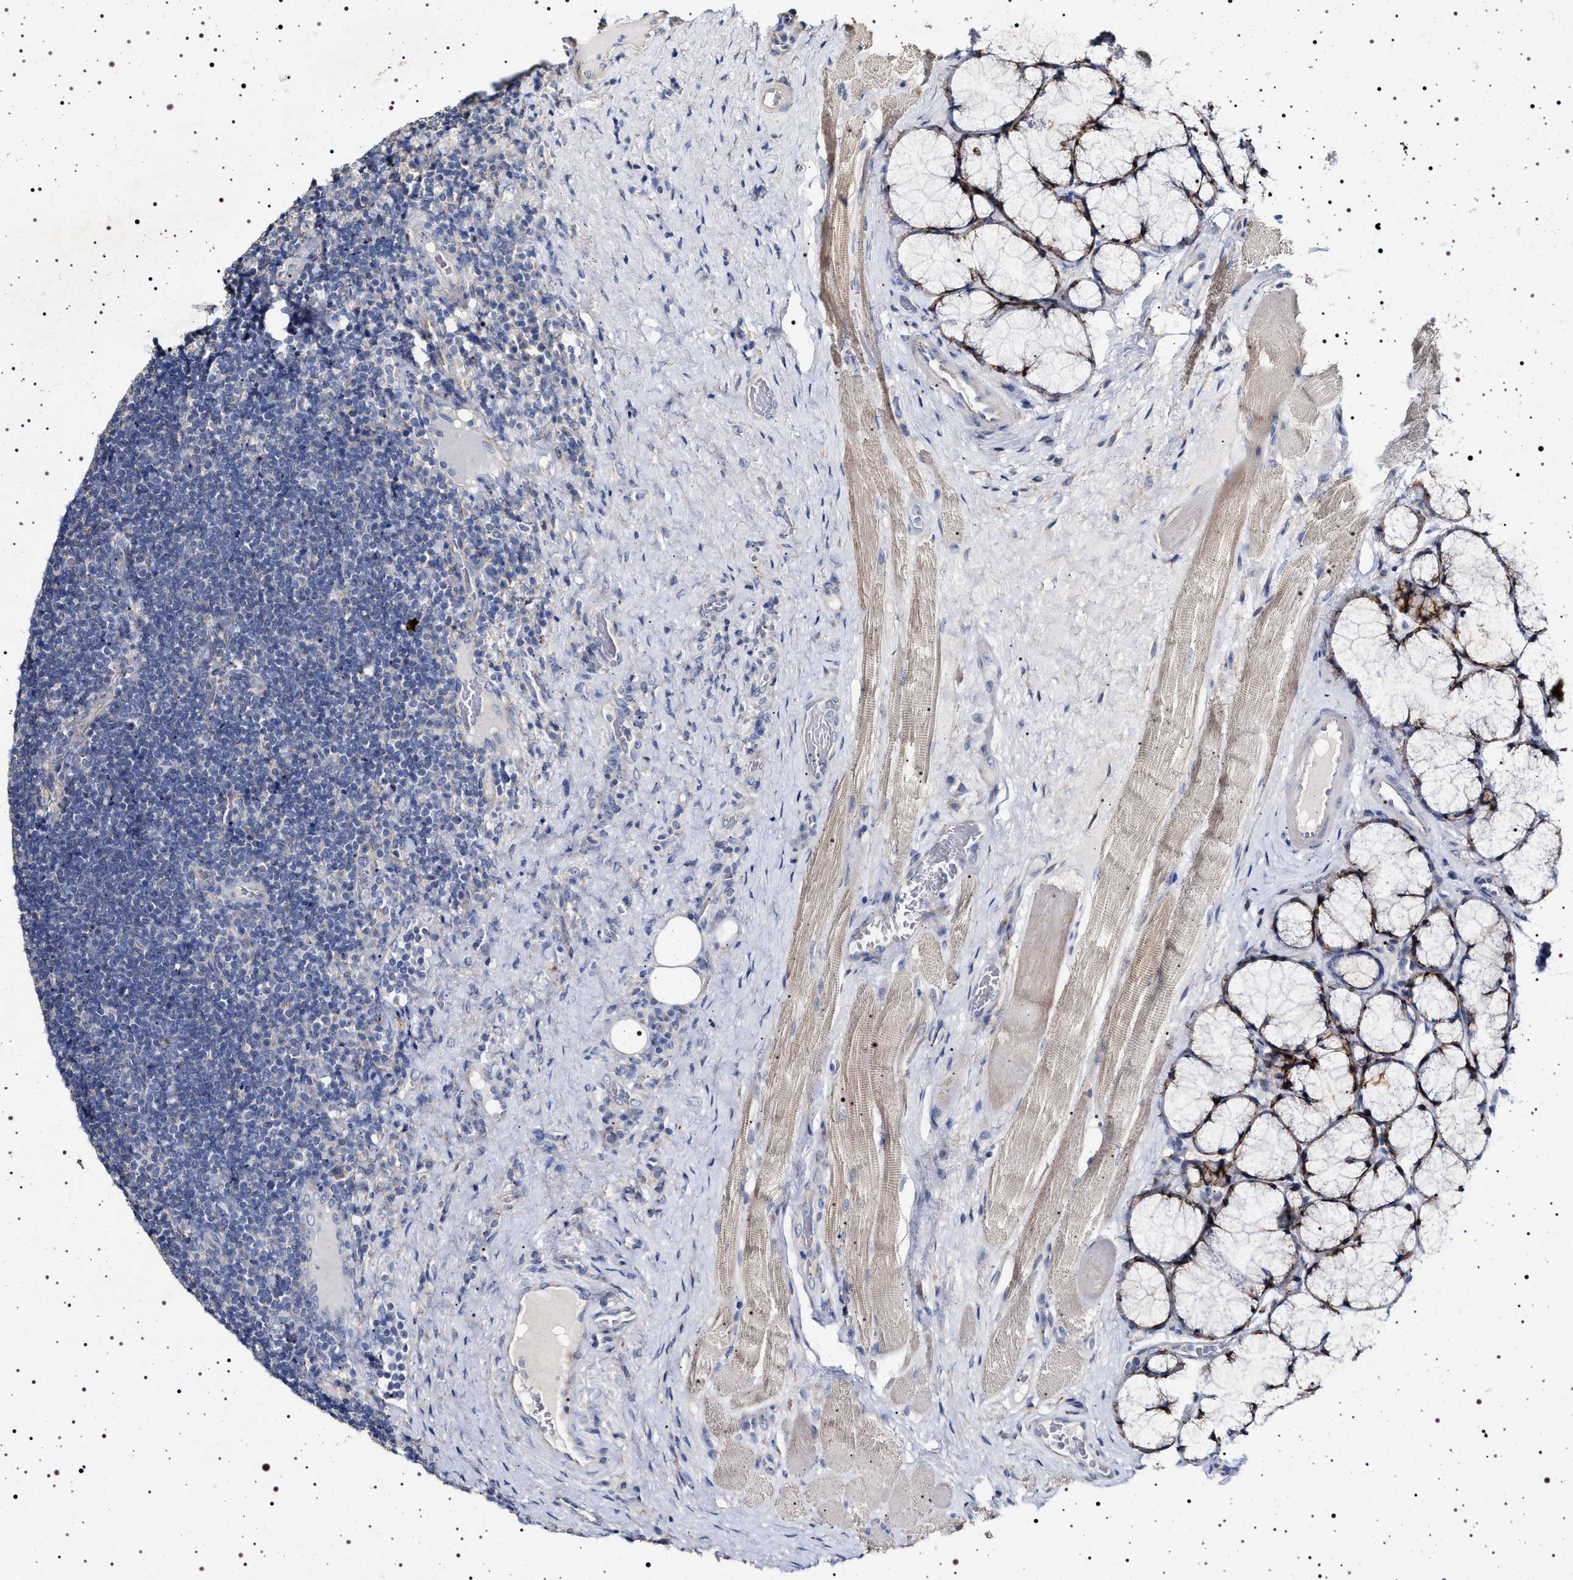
{"staining": {"intensity": "negative", "quantity": "none", "location": "none"}, "tissue": "lymphoma", "cell_type": "Tumor cells", "image_type": "cancer", "snomed": [{"axis": "morphology", "description": "Malignant lymphoma, non-Hodgkin's type, High grade"}, {"axis": "topography", "description": "Tonsil"}], "caption": "This is a image of immunohistochemistry staining of malignant lymphoma, non-Hodgkin's type (high-grade), which shows no staining in tumor cells.", "gene": "NAALADL2", "patient": {"sex": "female", "age": 36}}